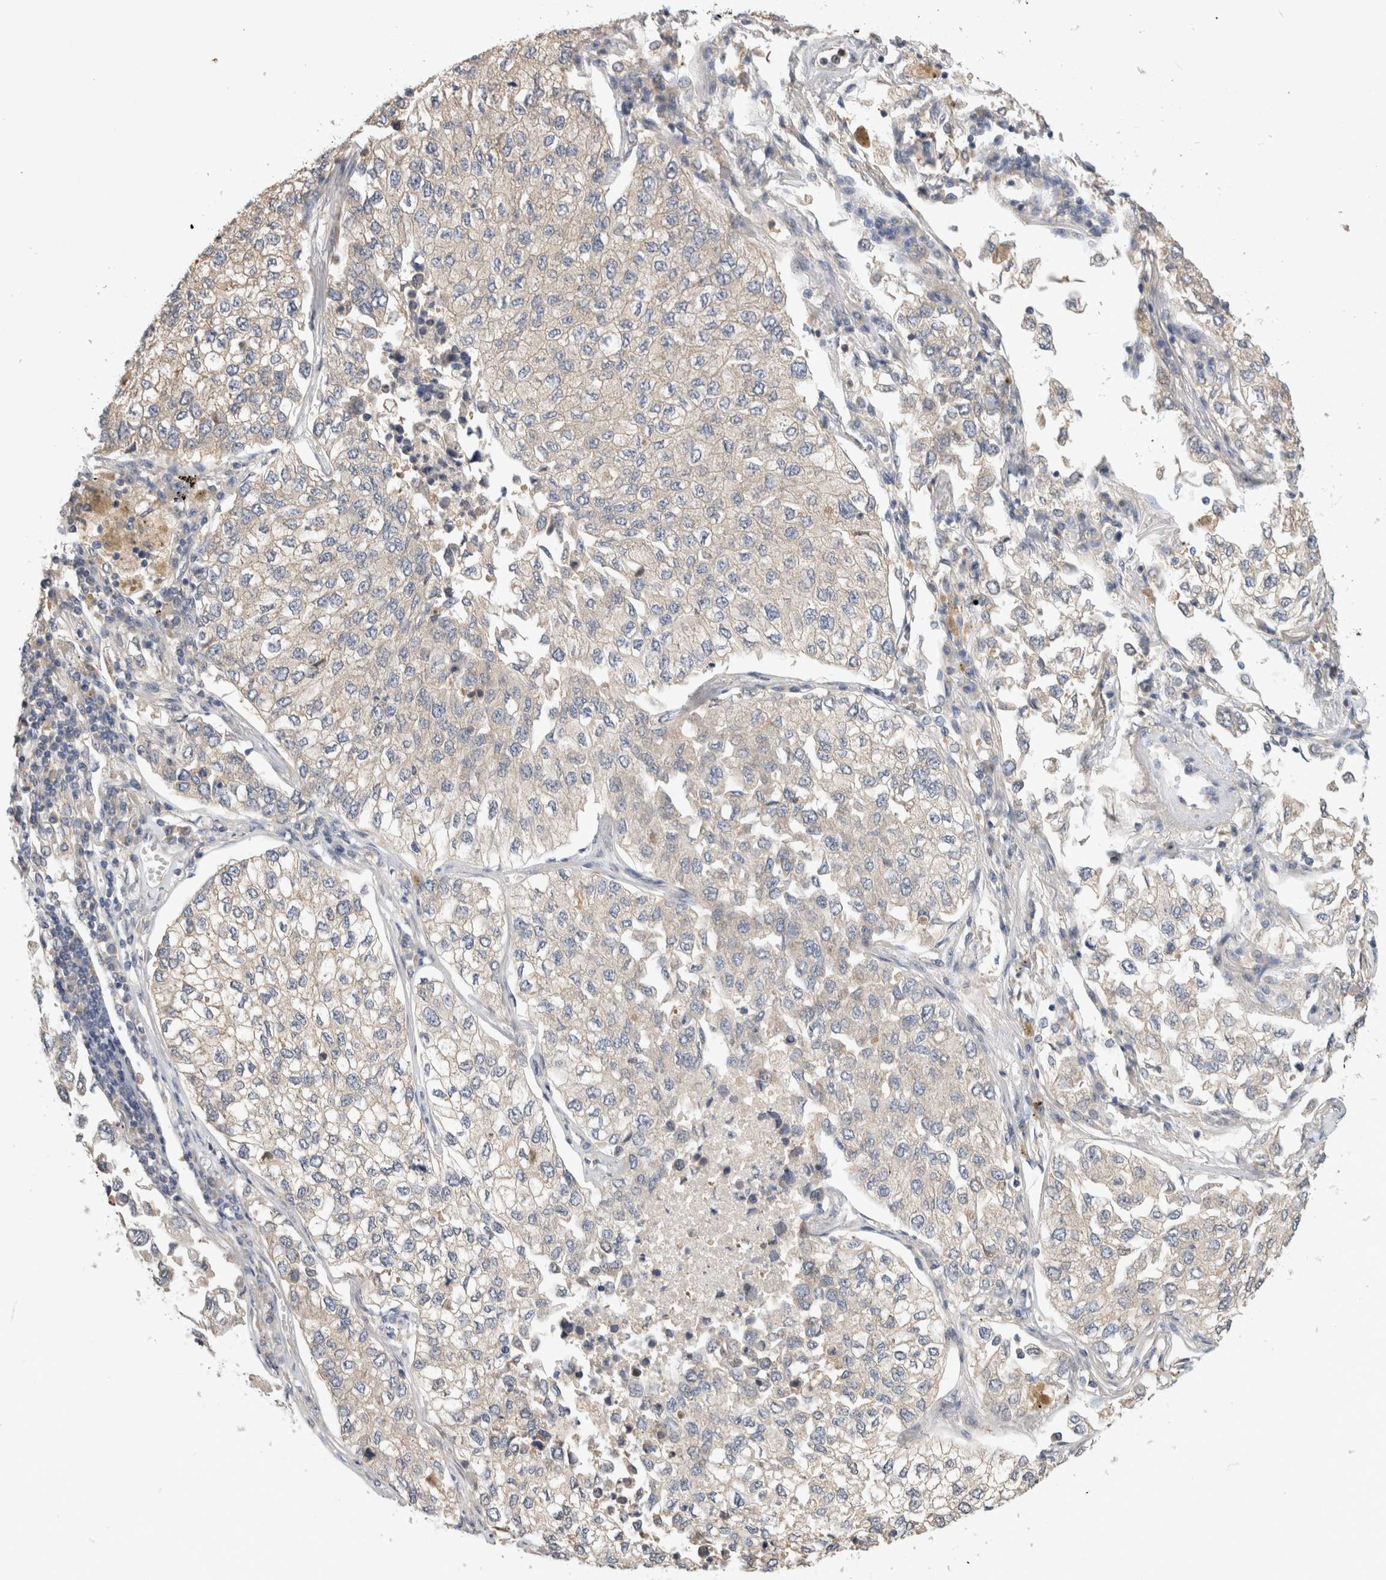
{"staining": {"intensity": "negative", "quantity": "none", "location": "none"}, "tissue": "lung cancer", "cell_type": "Tumor cells", "image_type": "cancer", "snomed": [{"axis": "morphology", "description": "Adenocarcinoma, NOS"}, {"axis": "topography", "description": "Lung"}], "caption": "The photomicrograph demonstrates no significant expression in tumor cells of lung cancer.", "gene": "PGM1", "patient": {"sex": "male", "age": 63}}